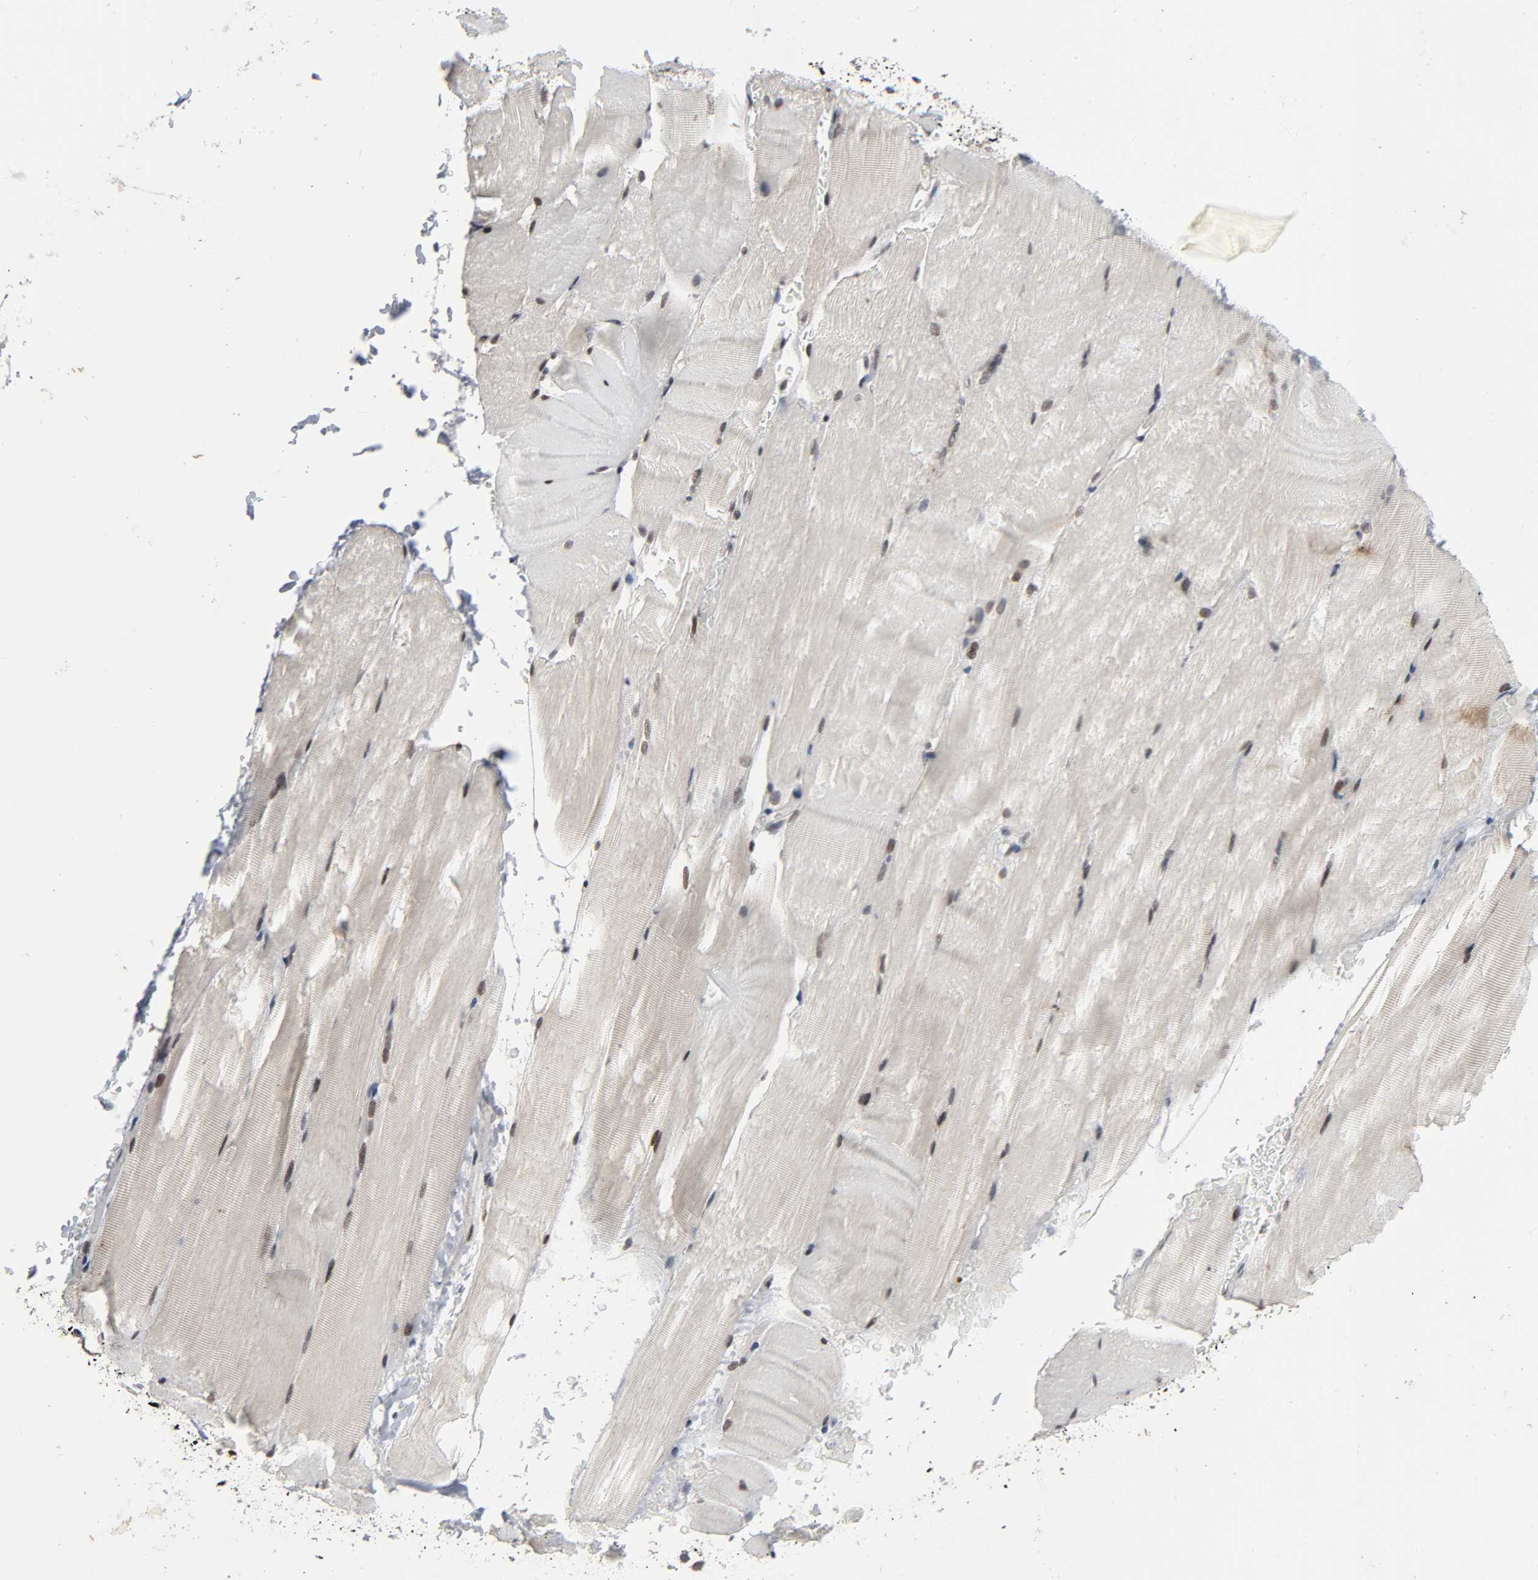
{"staining": {"intensity": "weak", "quantity": "25%-75%", "location": "nuclear"}, "tissue": "skeletal muscle", "cell_type": "Myocytes", "image_type": "normal", "snomed": [{"axis": "morphology", "description": "Normal tissue, NOS"}, {"axis": "topography", "description": "Skeletal muscle"}, {"axis": "topography", "description": "Parathyroid gland"}], "caption": "High-magnification brightfield microscopy of normal skeletal muscle stained with DAB (3,3'-diaminobenzidine) (brown) and counterstained with hematoxylin (blue). myocytes exhibit weak nuclear positivity is identified in about25%-75% of cells.", "gene": "MUC1", "patient": {"sex": "female", "age": 37}}